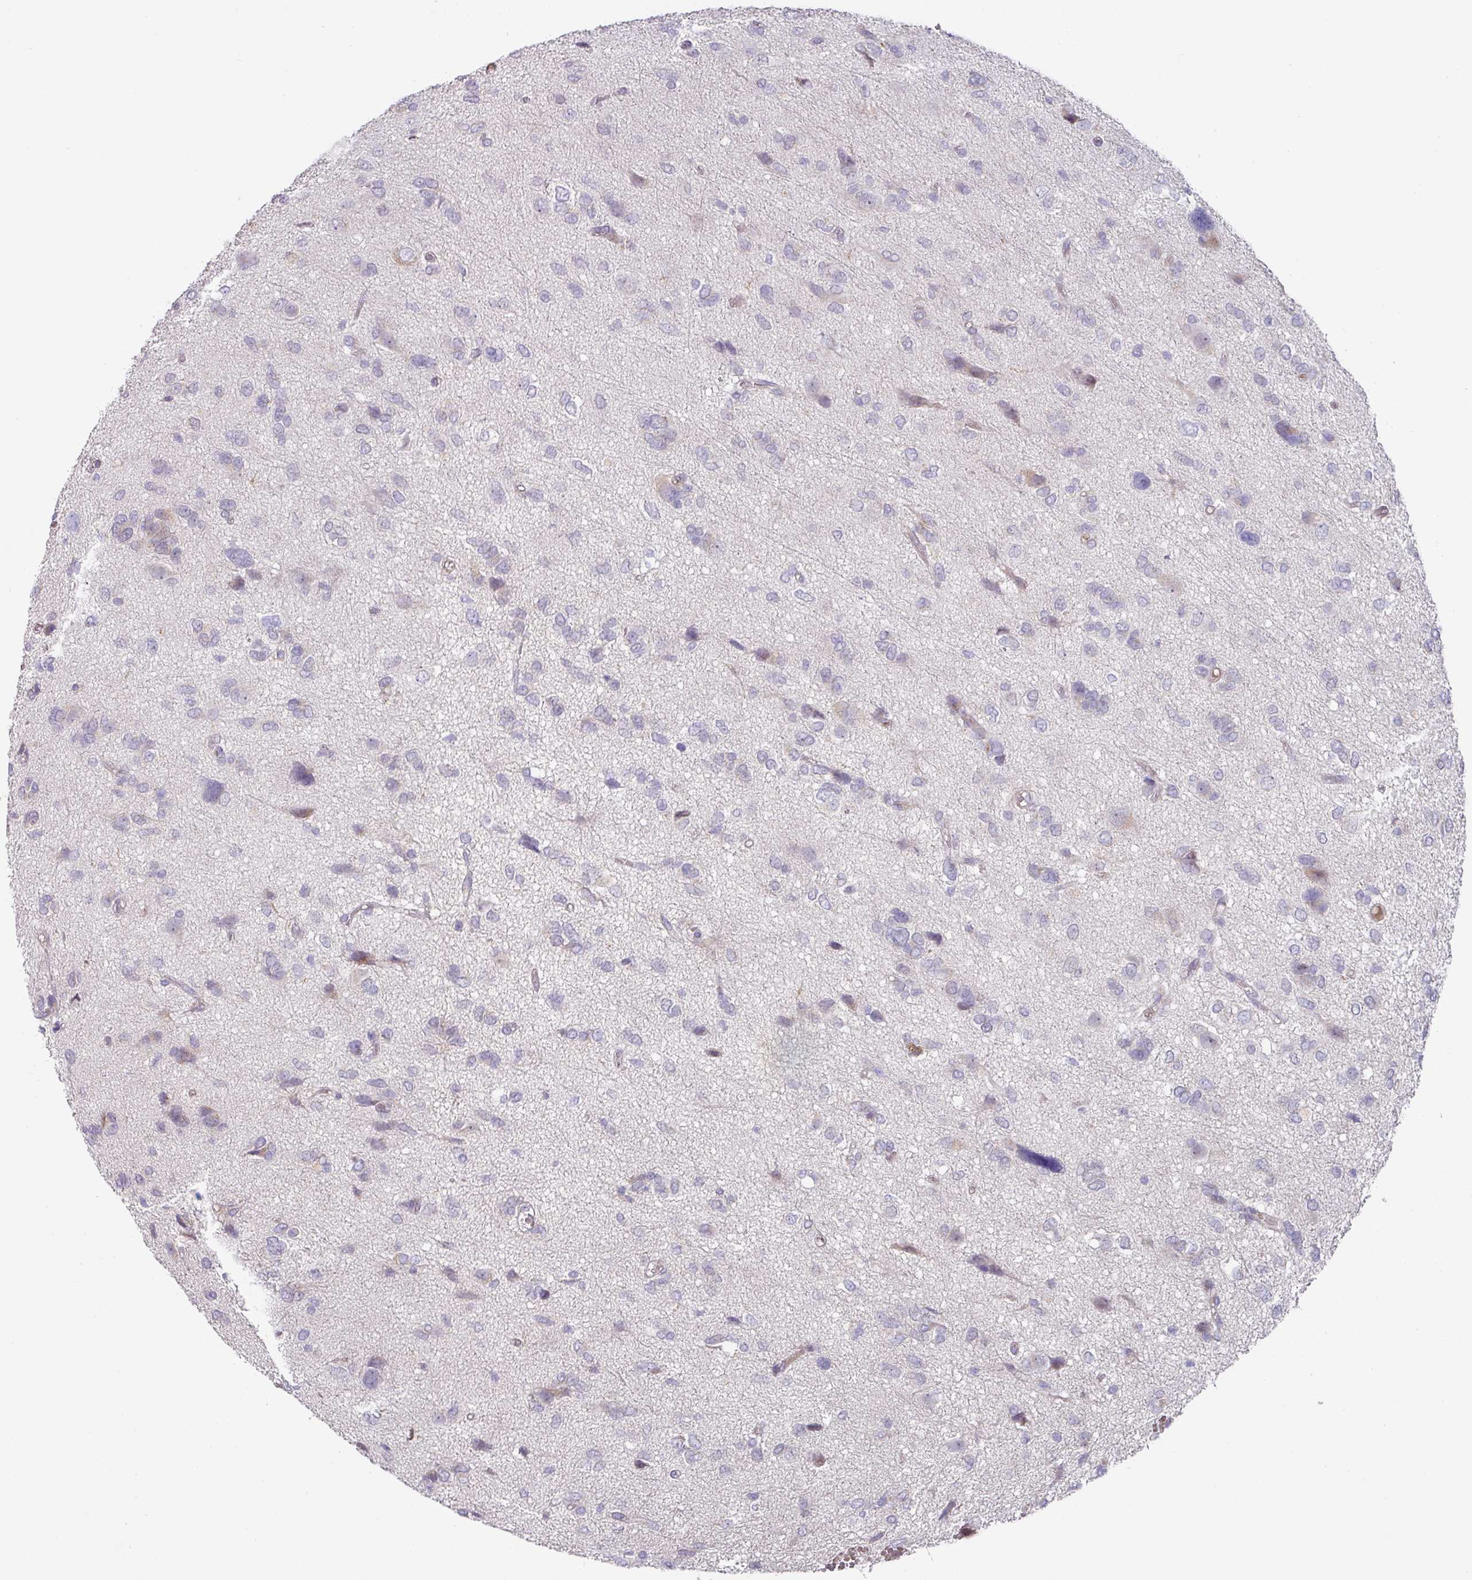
{"staining": {"intensity": "negative", "quantity": "none", "location": "none"}, "tissue": "glioma", "cell_type": "Tumor cells", "image_type": "cancer", "snomed": [{"axis": "morphology", "description": "Glioma, malignant, High grade"}, {"axis": "topography", "description": "Brain"}], "caption": "This is an immunohistochemistry micrograph of malignant glioma (high-grade). There is no expression in tumor cells.", "gene": "TARM1", "patient": {"sex": "female", "age": 59}}